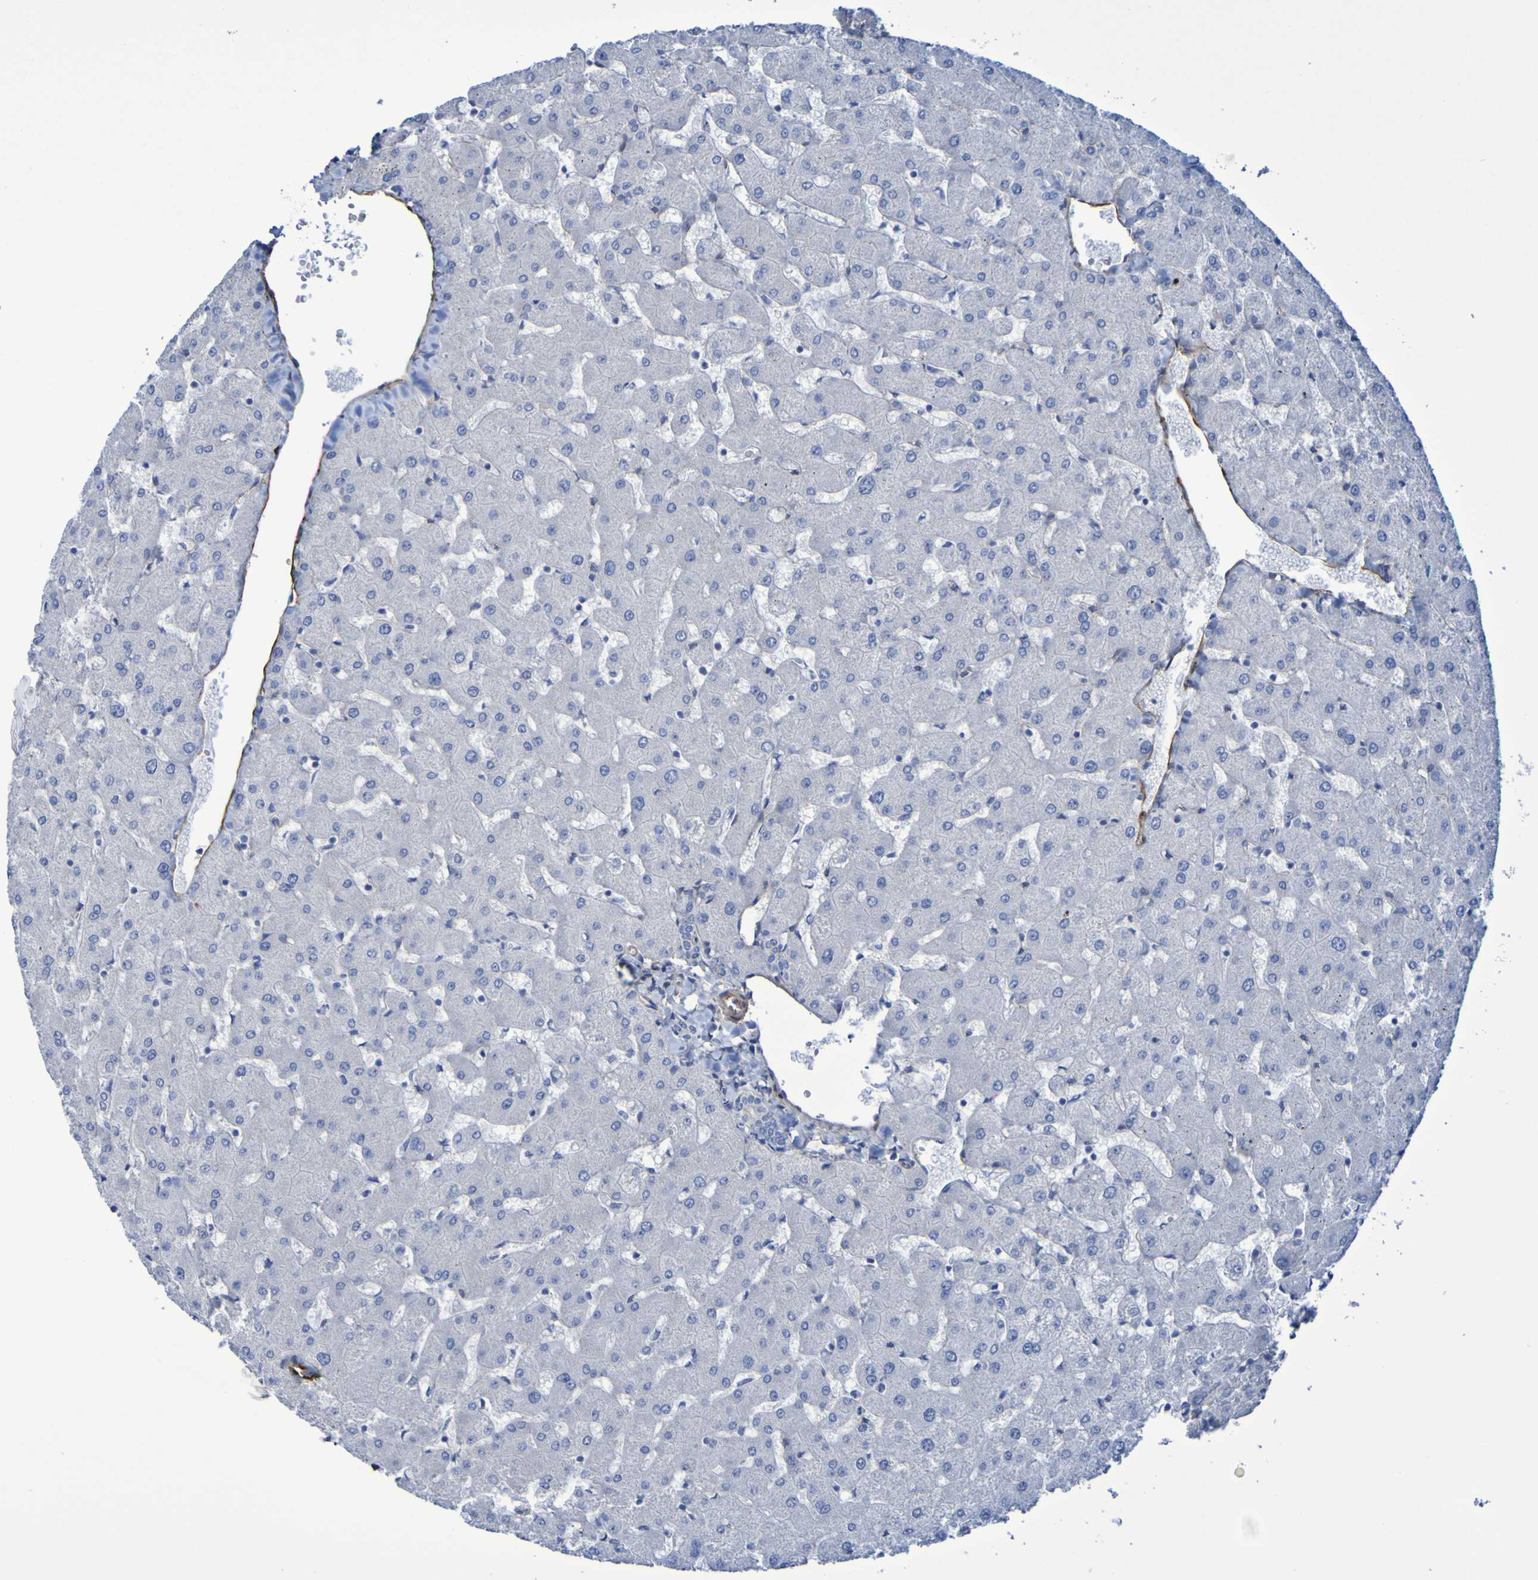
{"staining": {"intensity": "negative", "quantity": "none", "location": "none"}, "tissue": "liver", "cell_type": "Cholangiocytes", "image_type": "normal", "snomed": [{"axis": "morphology", "description": "Normal tissue, NOS"}, {"axis": "topography", "description": "Liver"}], "caption": "Image shows no significant protein positivity in cholangiocytes of benign liver.", "gene": "LPP", "patient": {"sex": "female", "age": 63}}